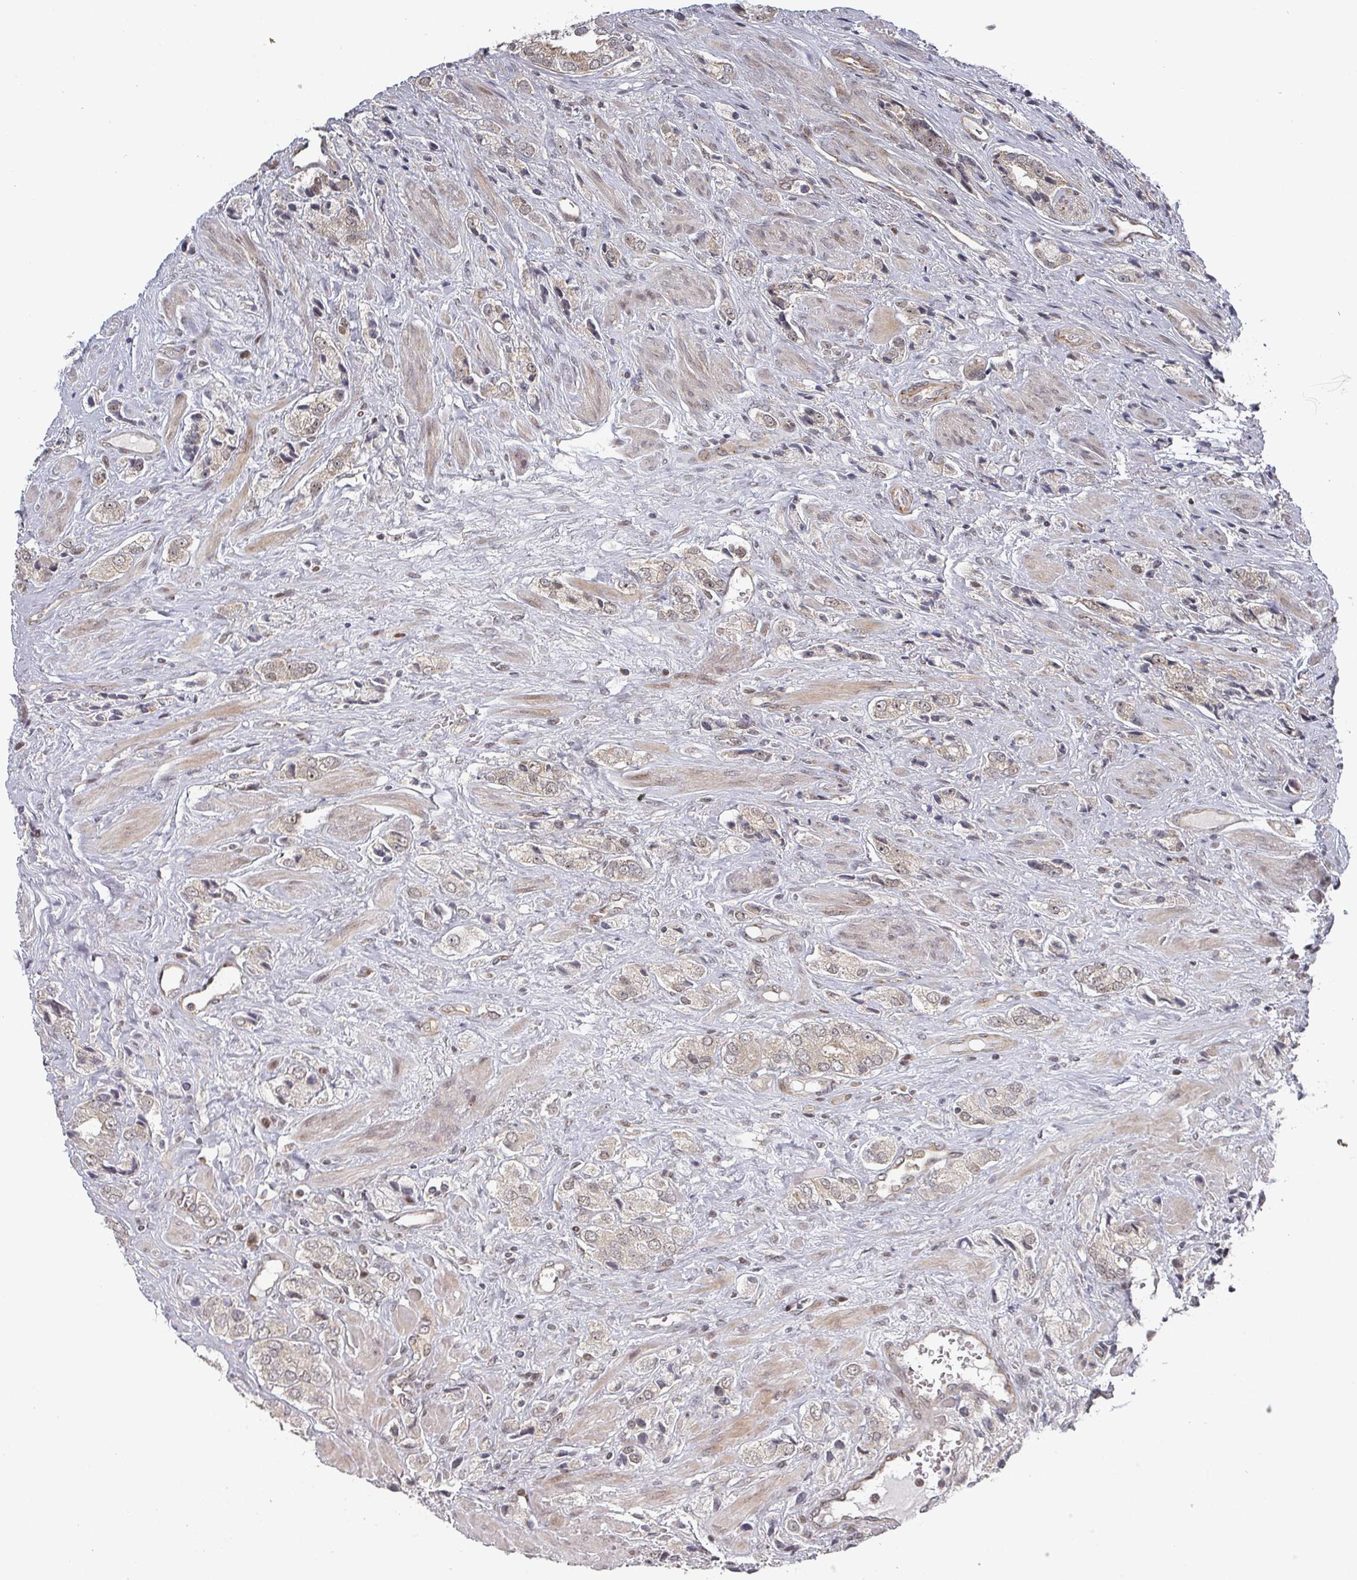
{"staining": {"intensity": "weak", "quantity": "25%-75%", "location": "cytoplasmic/membranous,nuclear"}, "tissue": "prostate cancer", "cell_type": "Tumor cells", "image_type": "cancer", "snomed": [{"axis": "morphology", "description": "Adenocarcinoma, High grade"}, {"axis": "topography", "description": "Prostate and seminal vesicle, NOS"}], "caption": "A high-resolution photomicrograph shows immunohistochemistry (IHC) staining of prostate cancer, which shows weak cytoplasmic/membranous and nuclear staining in approximately 25%-75% of tumor cells.", "gene": "KIF1C", "patient": {"sex": "male", "age": 64}}